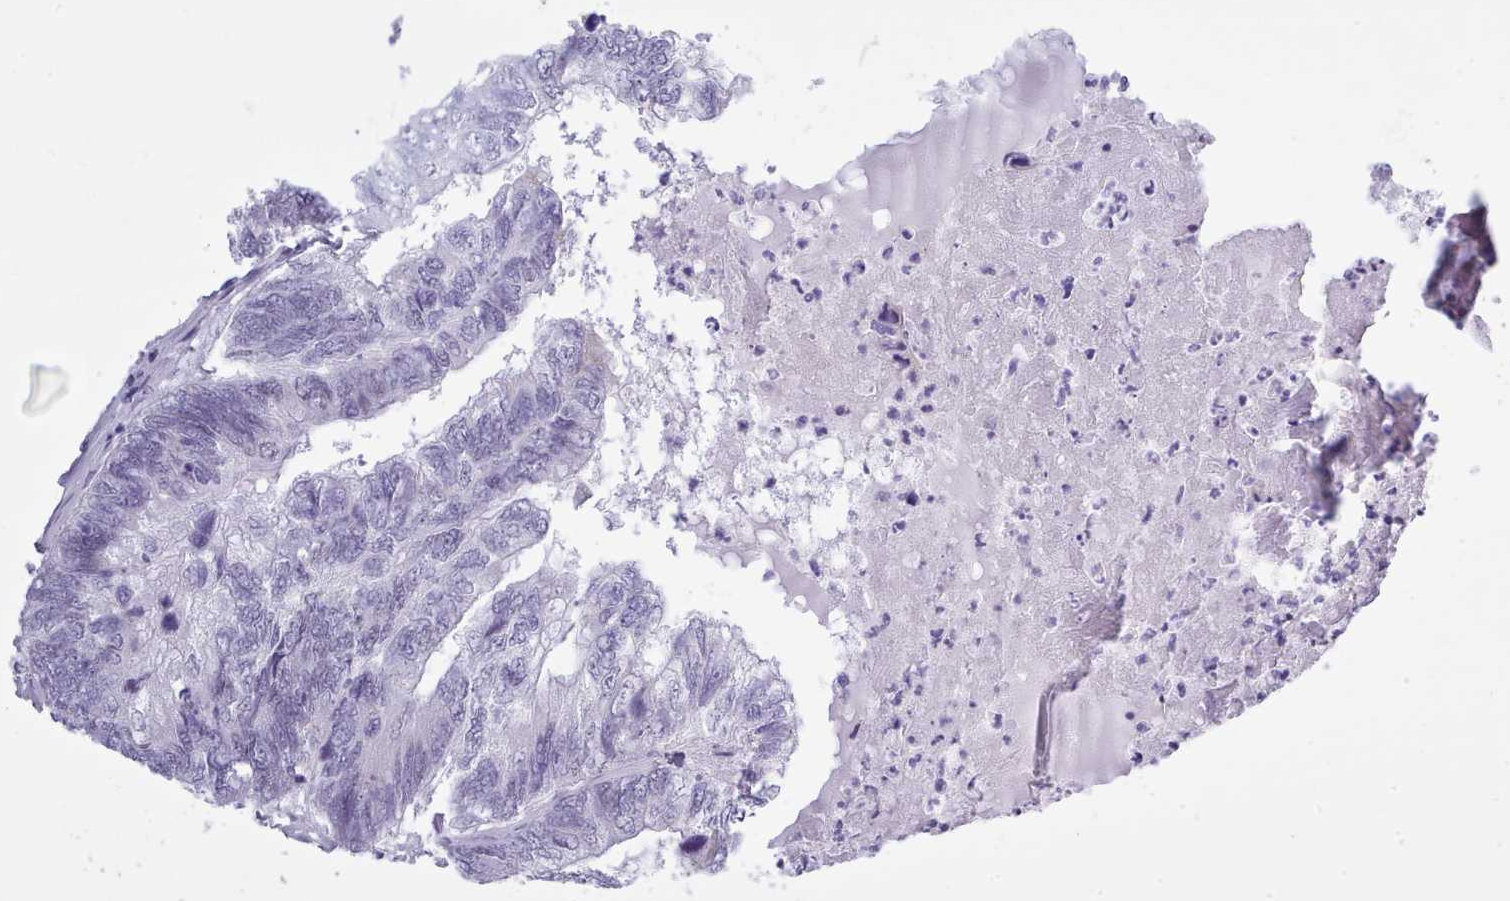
{"staining": {"intensity": "negative", "quantity": "none", "location": "none"}, "tissue": "colorectal cancer", "cell_type": "Tumor cells", "image_type": "cancer", "snomed": [{"axis": "morphology", "description": "Adenocarcinoma, NOS"}, {"axis": "topography", "description": "Colon"}], "caption": "An IHC histopathology image of colorectal cancer (adenocarcinoma) is shown. There is no staining in tumor cells of colorectal cancer (adenocarcinoma).", "gene": "FBXO48", "patient": {"sex": "female", "age": 67}}